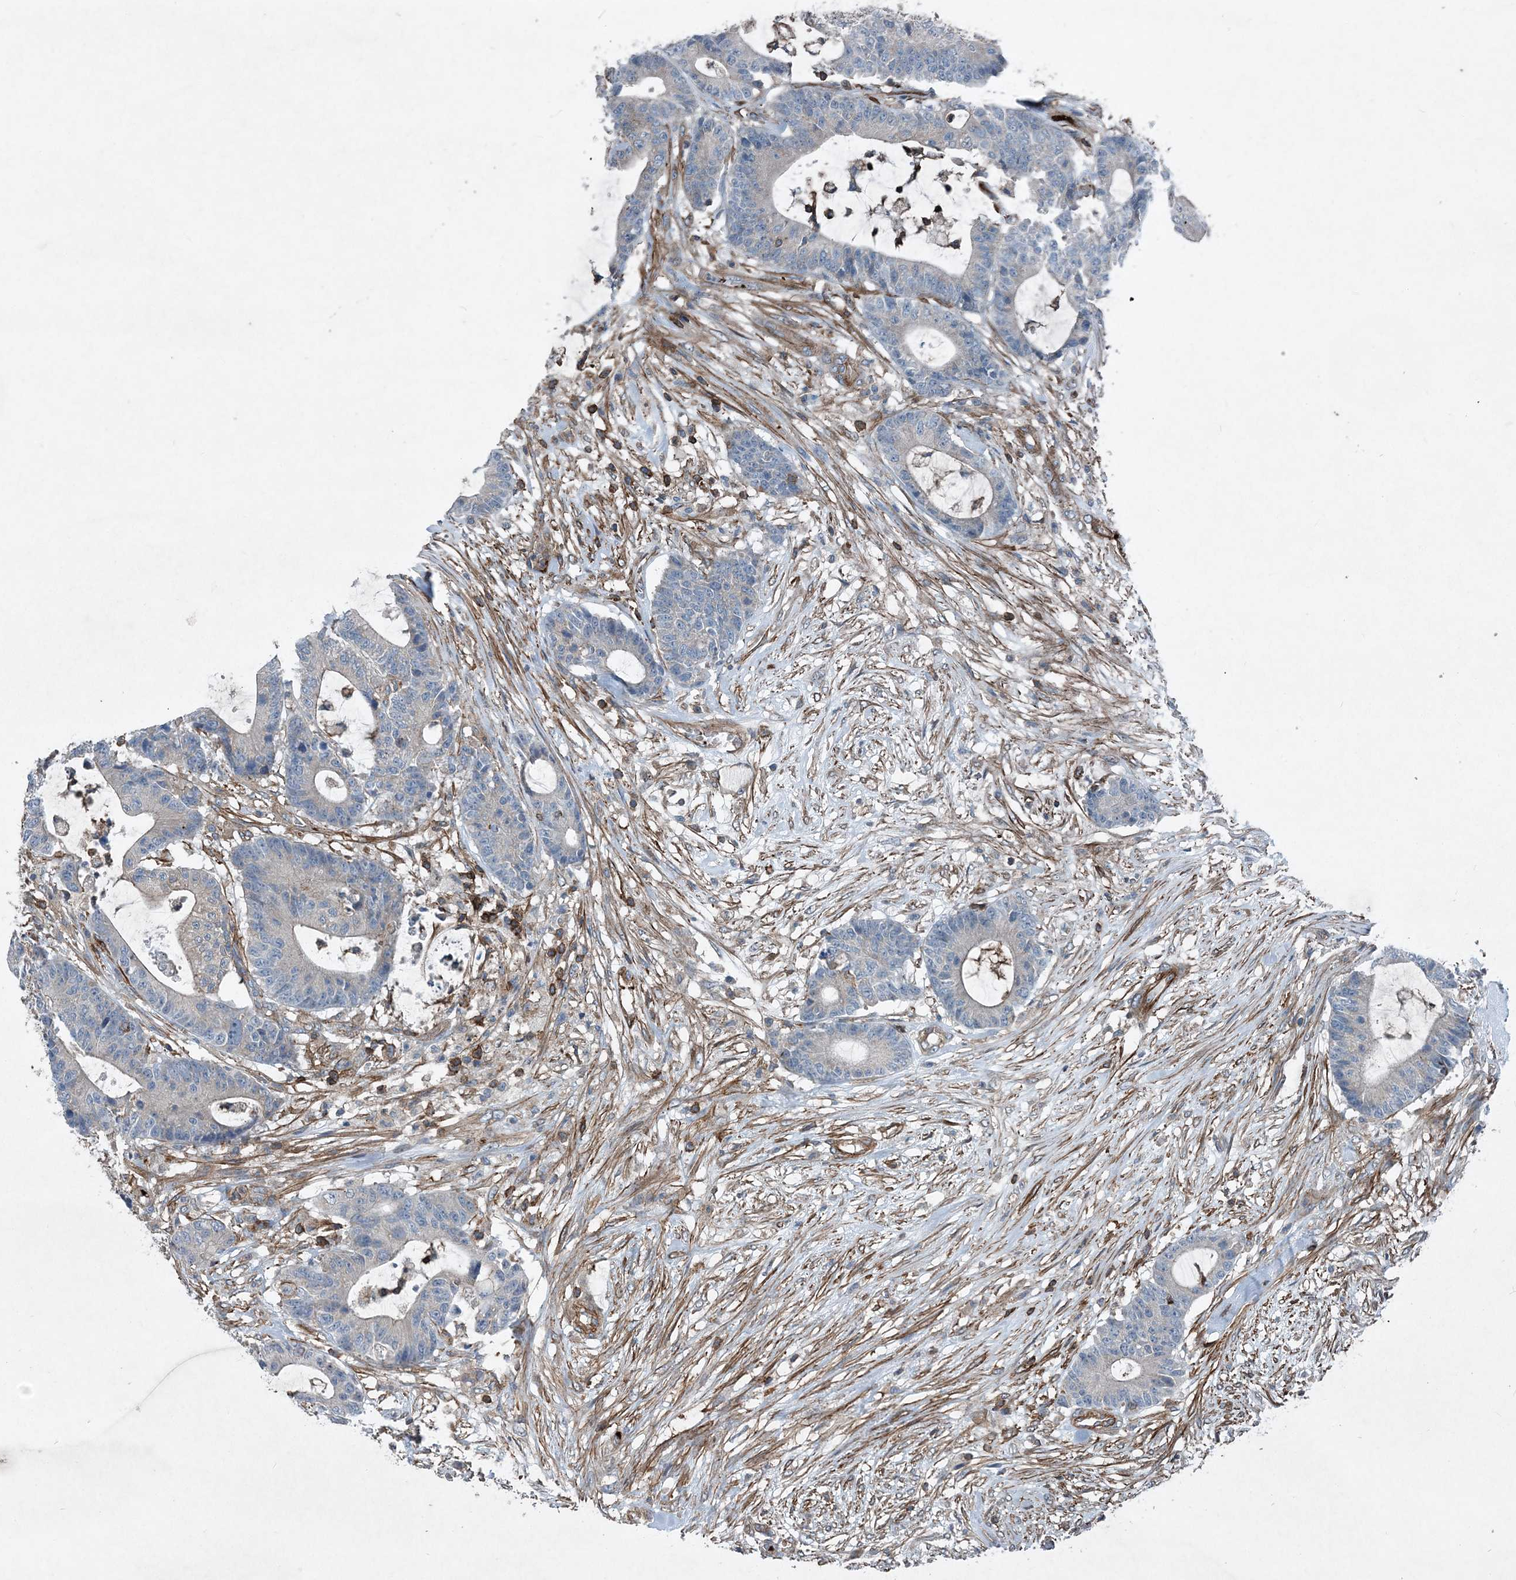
{"staining": {"intensity": "negative", "quantity": "none", "location": "none"}, "tissue": "colorectal cancer", "cell_type": "Tumor cells", "image_type": "cancer", "snomed": [{"axis": "morphology", "description": "Adenocarcinoma, NOS"}, {"axis": "topography", "description": "Colon"}], "caption": "Tumor cells show no significant expression in colorectal cancer (adenocarcinoma). (DAB immunohistochemistry with hematoxylin counter stain).", "gene": "DGUOK", "patient": {"sex": "female", "age": 84}}